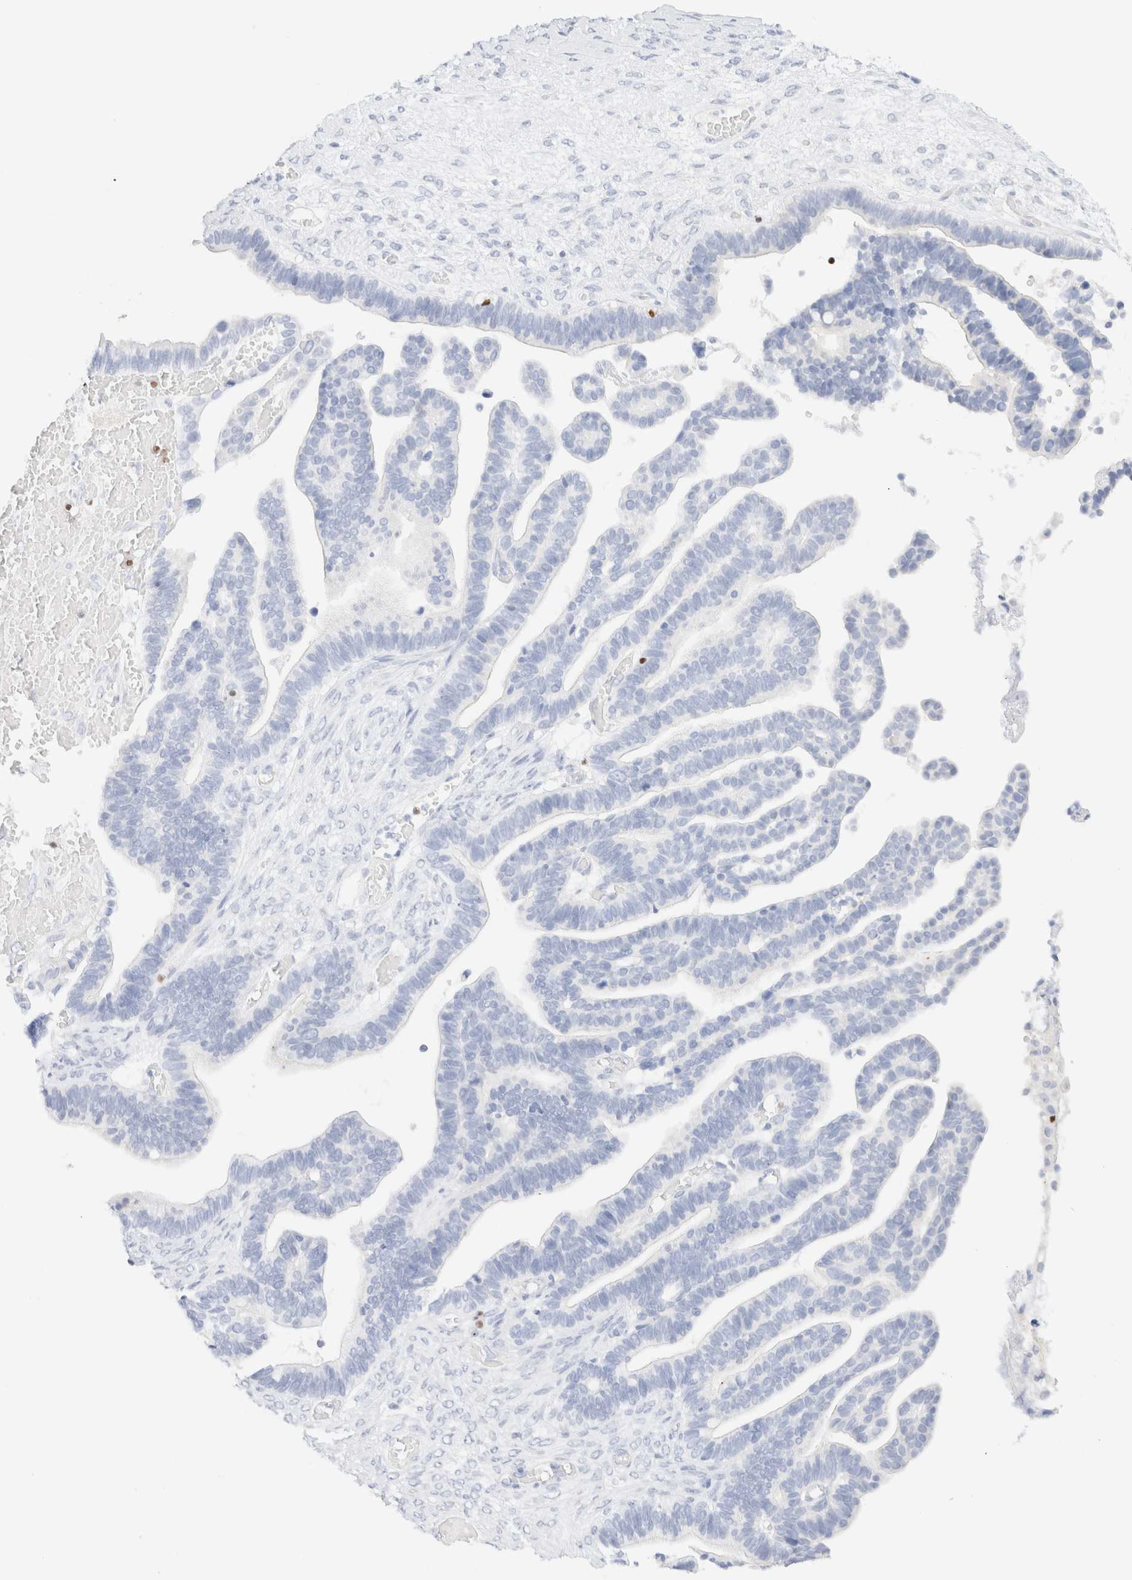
{"staining": {"intensity": "negative", "quantity": "none", "location": "none"}, "tissue": "ovarian cancer", "cell_type": "Tumor cells", "image_type": "cancer", "snomed": [{"axis": "morphology", "description": "Cystadenocarcinoma, serous, NOS"}, {"axis": "topography", "description": "Ovary"}], "caption": "IHC photomicrograph of neoplastic tissue: human ovarian cancer stained with DAB (3,3'-diaminobenzidine) reveals no significant protein staining in tumor cells. (DAB immunohistochemistry, high magnification).", "gene": "IKZF3", "patient": {"sex": "female", "age": 56}}